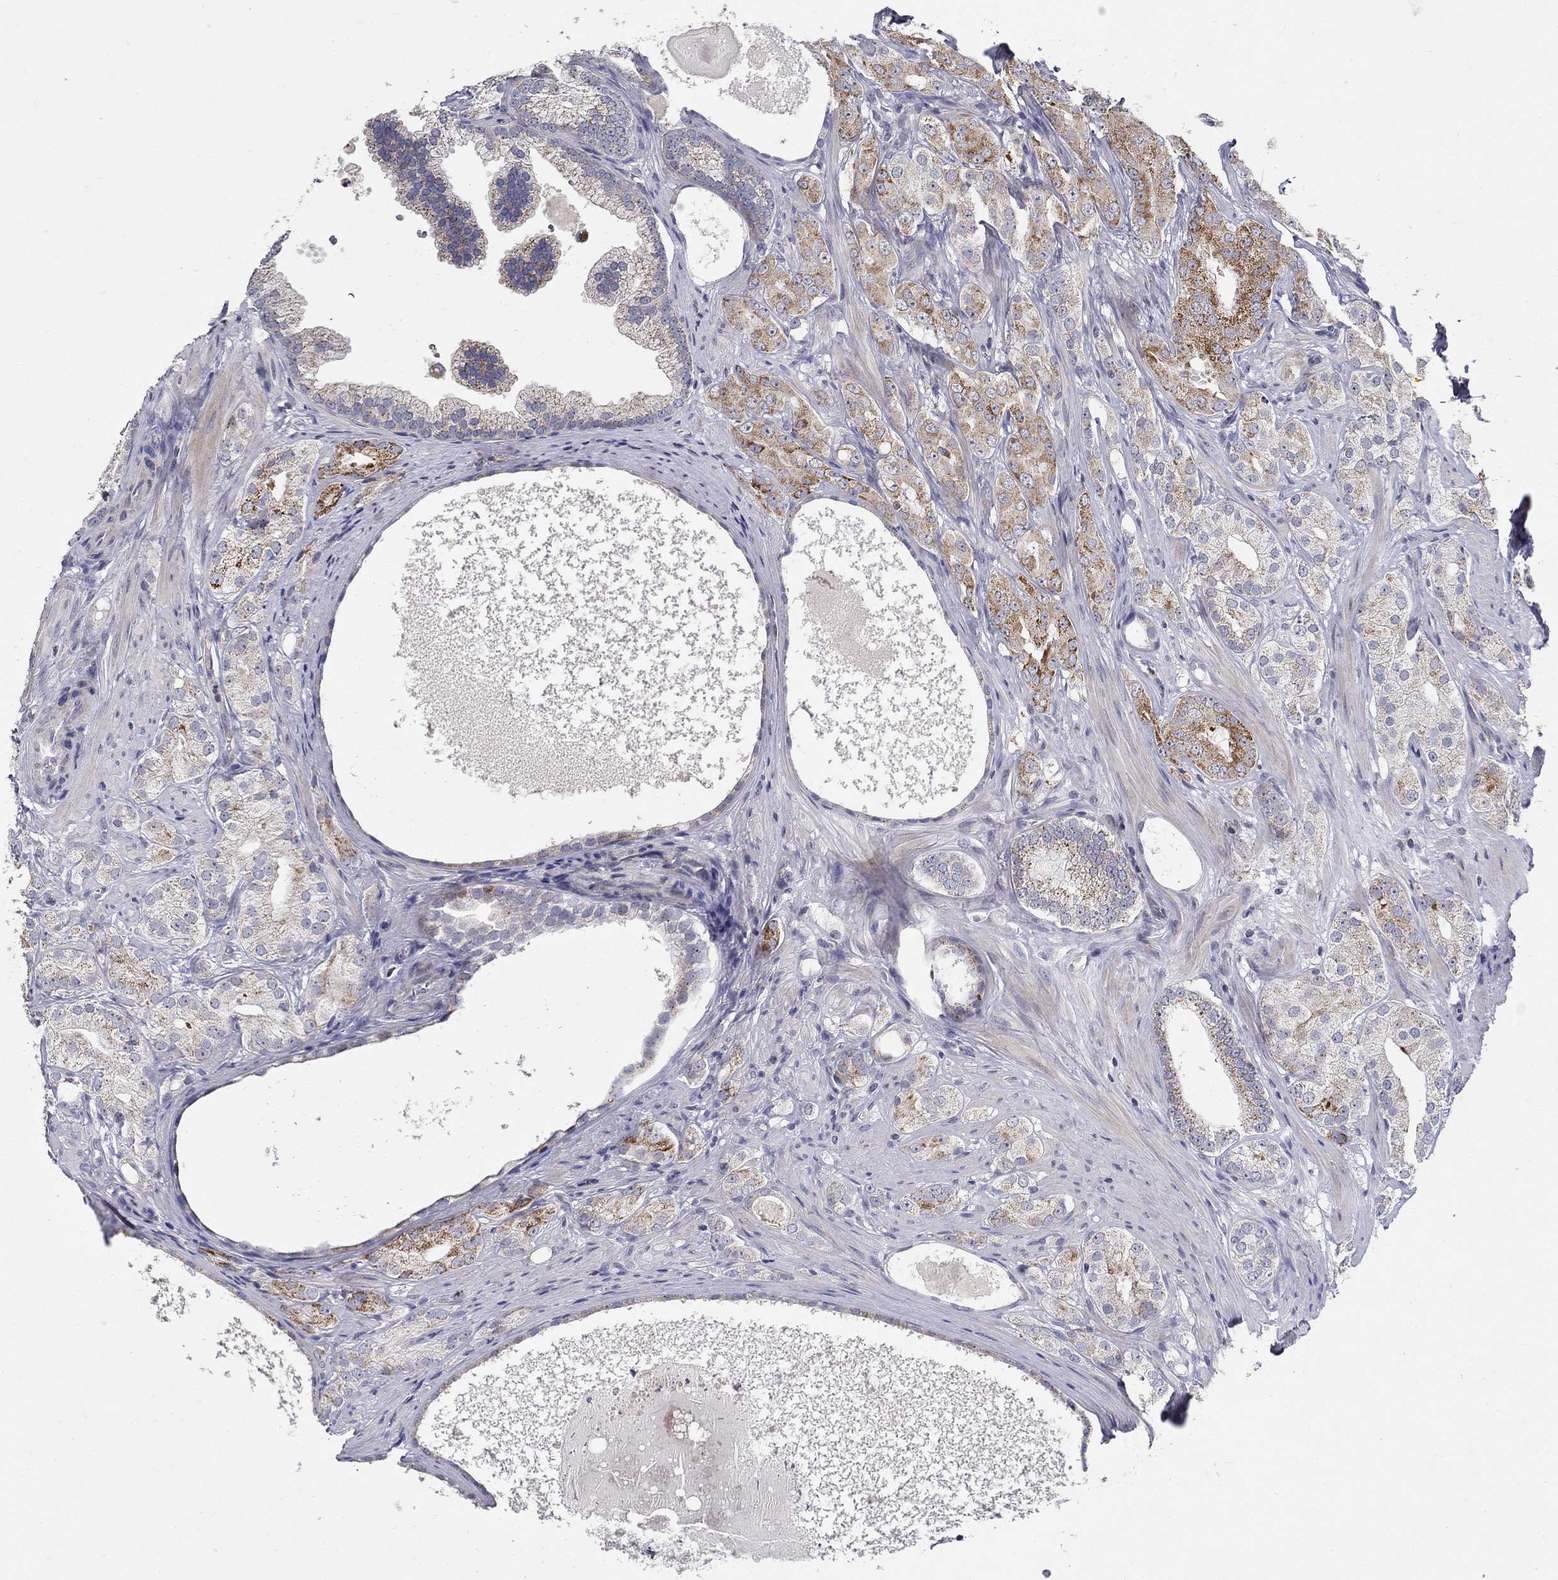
{"staining": {"intensity": "moderate", "quantity": "25%-75%", "location": "cytoplasmic/membranous"}, "tissue": "prostate cancer", "cell_type": "Tumor cells", "image_type": "cancer", "snomed": [{"axis": "morphology", "description": "Adenocarcinoma, High grade"}, {"axis": "topography", "description": "Prostate and seminal vesicle, NOS"}], "caption": "Moderate cytoplasmic/membranous positivity for a protein is identified in about 25%-75% of tumor cells of prostate cancer using immunohistochemistry.", "gene": "HMX2", "patient": {"sex": "male", "age": 62}}